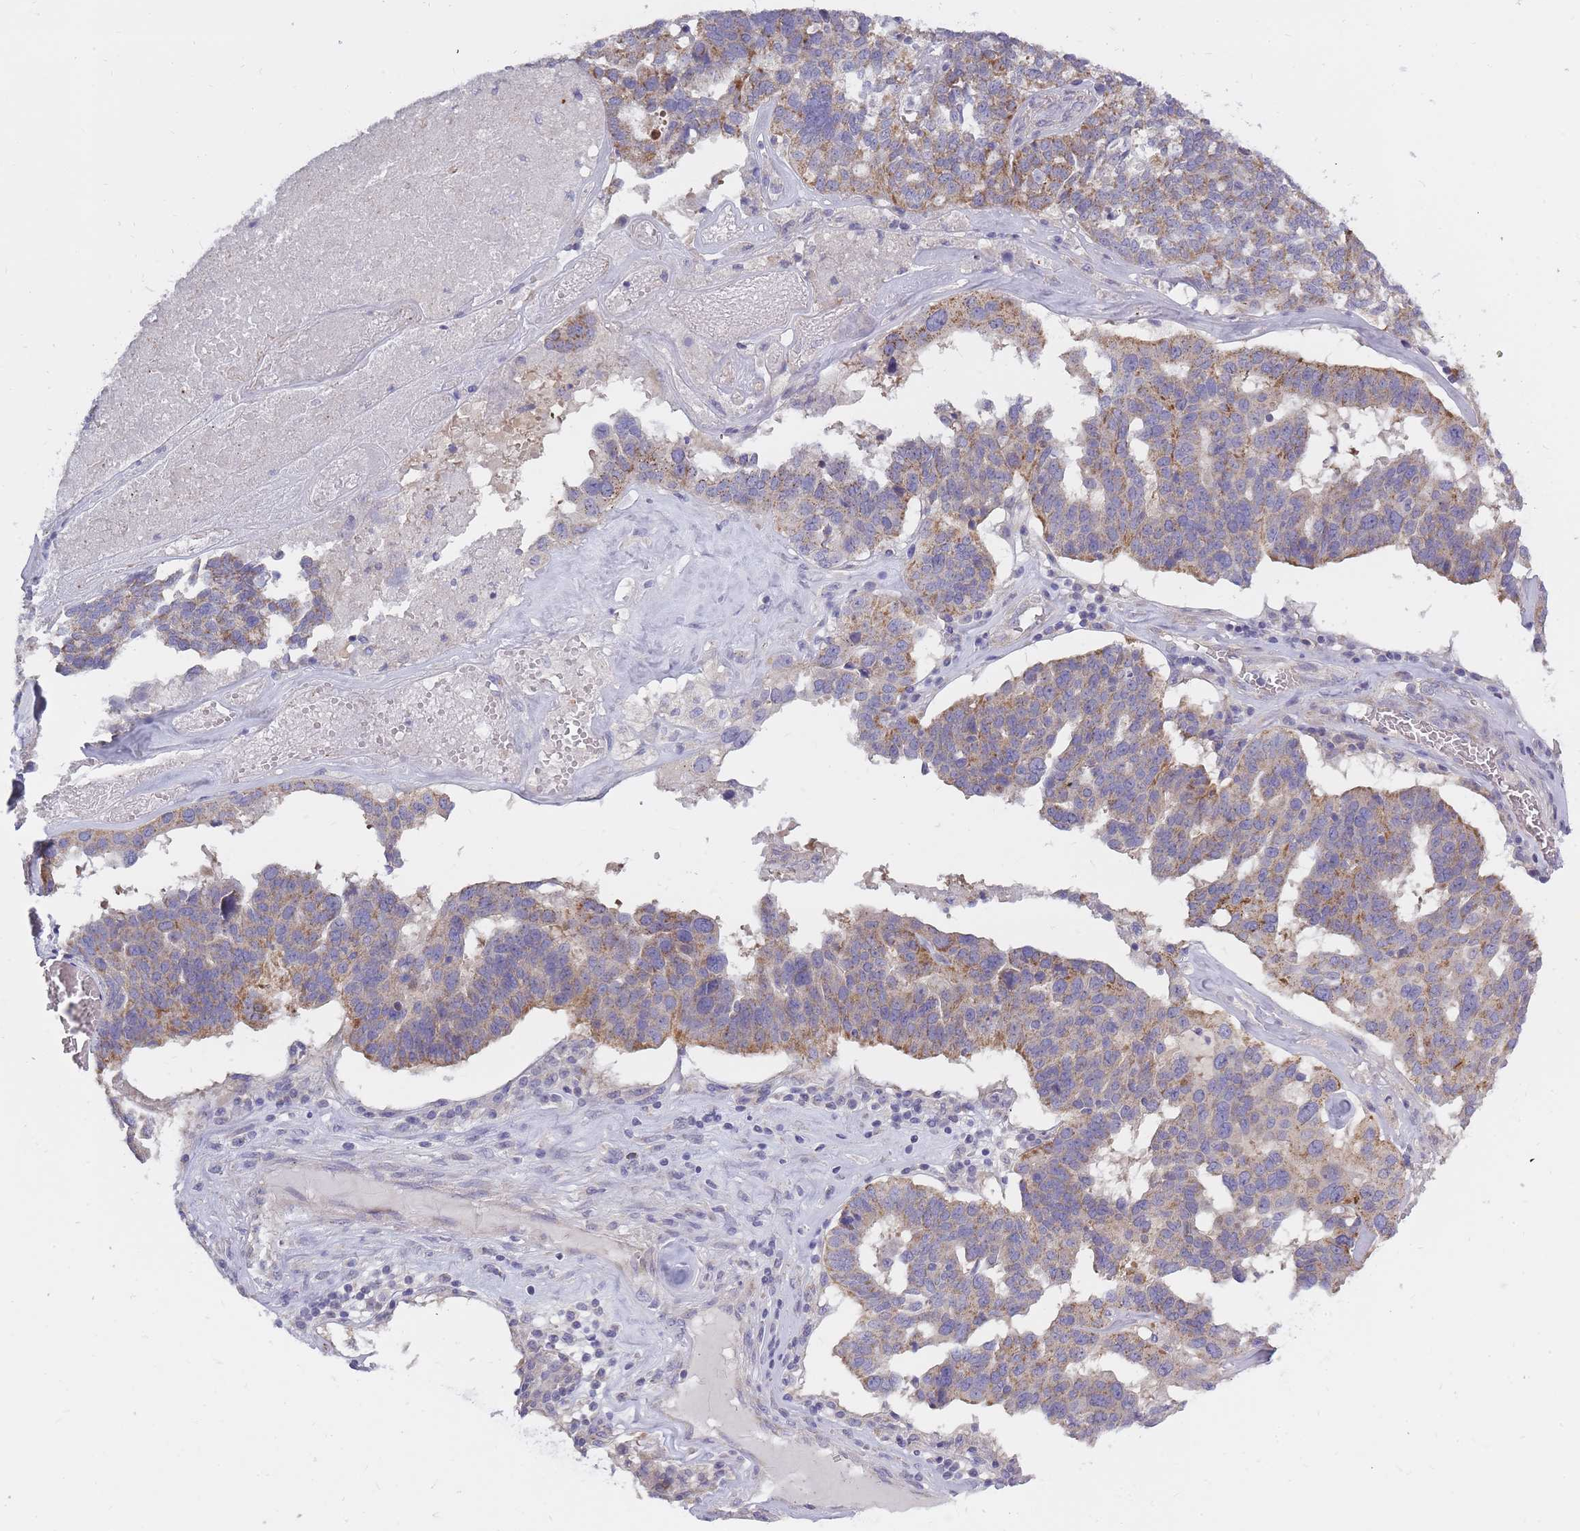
{"staining": {"intensity": "moderate", "quantity": "<25%", "location": "cytoplasmic/membranous"}, "tissue": "ovarian cancer", "cell_type": "Tumor cells", "image_type": "cancer", "snomed": [{"axis": "morphology", "description": "Cystadenocarcinoma, serous, NOS"}, {"axis": "topography", "description": "Ovary"}], "caption": "Protein expression analysis of ovarian cancer shows moderate cytoplasmic/membranous expression in approximately <25% of tumor cells. The protein is stained brown, and the nuclei are stained in blue (DAB IHC with brightfield microscopy, high magnification).", "gene": "ALKBH4", "patient": {"sex": "female", "age": 59}}